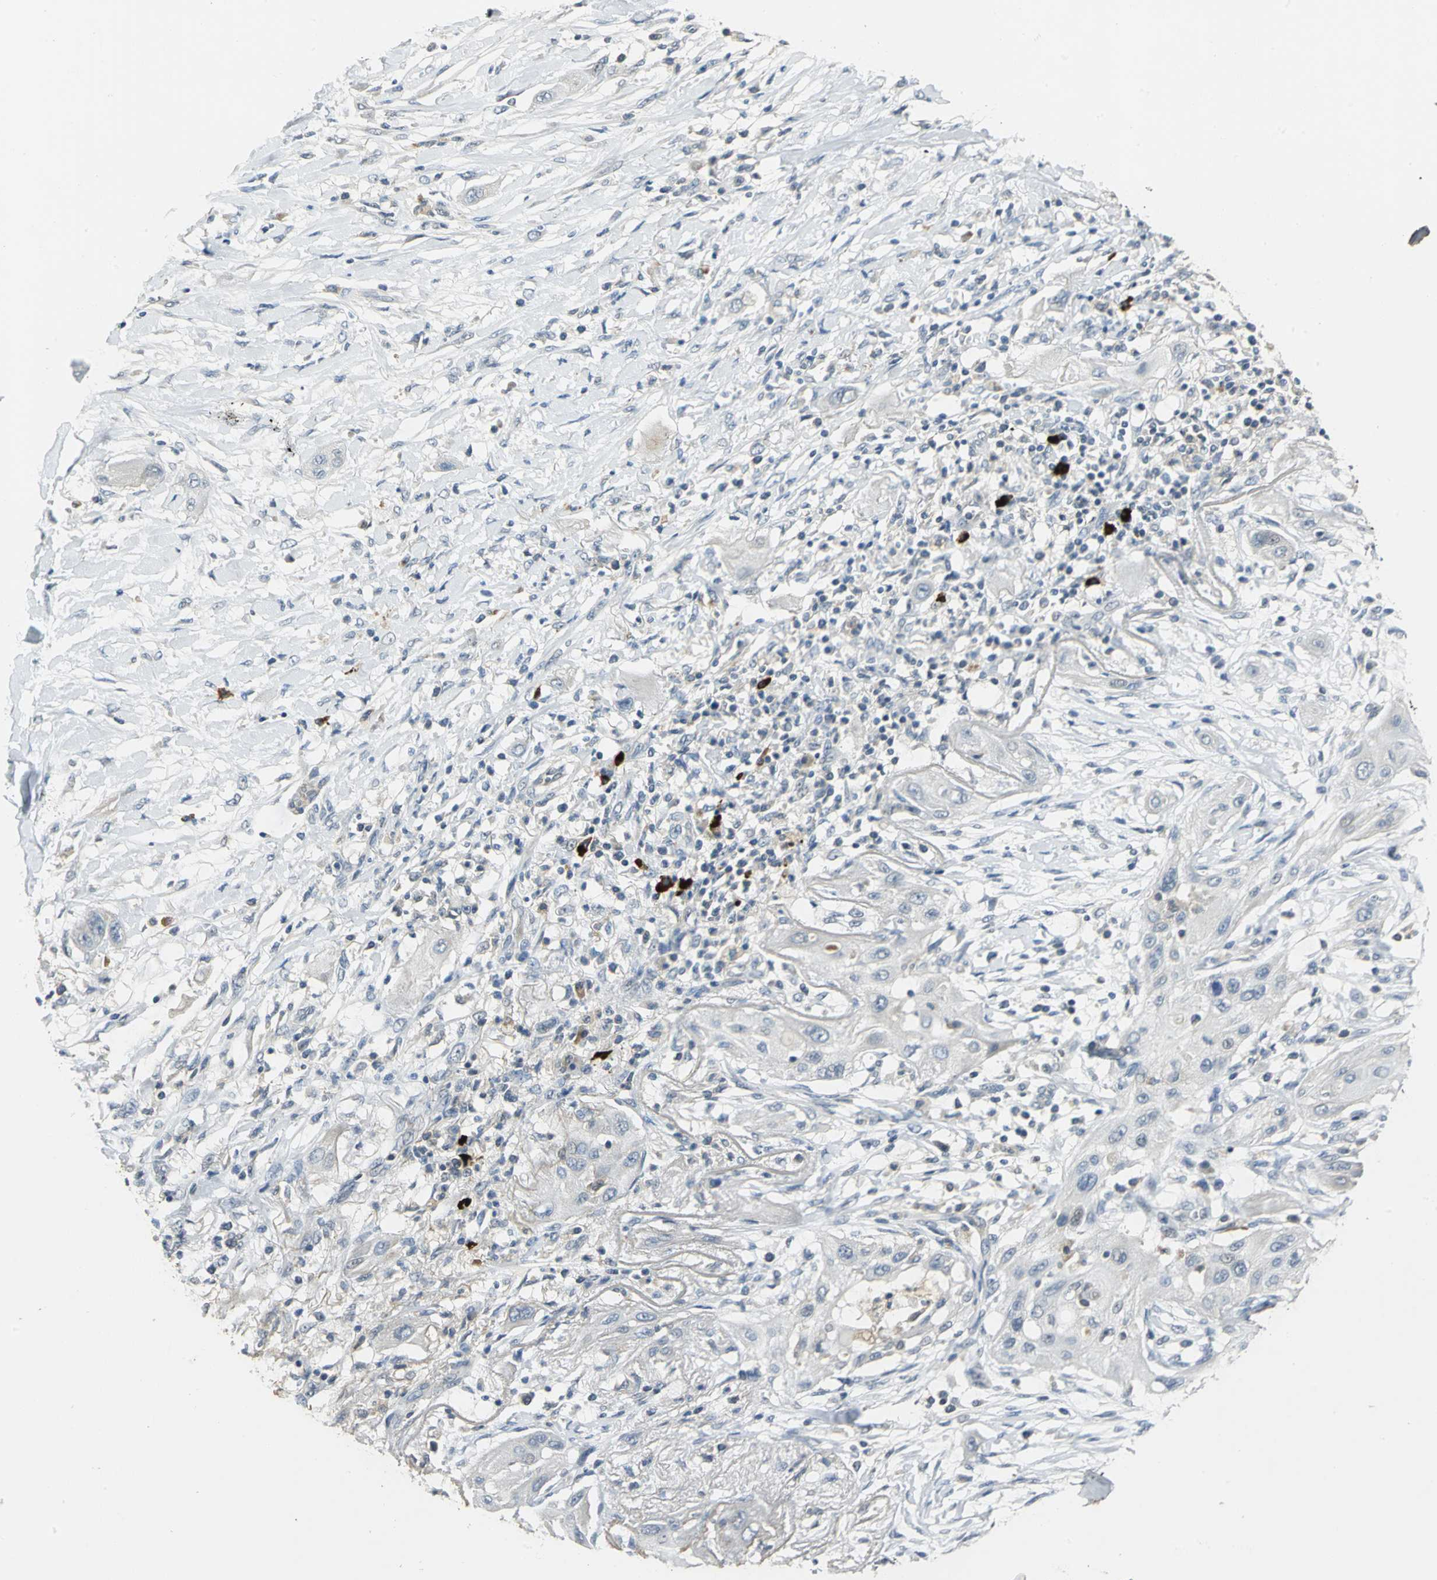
{"staining": {"intensity": "negative", "quantity": "none", "location": "none"}, "tissue": "lung cancer", "cell_type": "Tumor cells", "image_type": "cancer", "snomed": [{"axis": "morphology", "description": "Squamous cell carcinoma, NOS"}, {"axis": "topography", "description": "Lung"}], "caption": "This is a image of IHC staining of squamous cell carcinoma (lung), which shows no positivity in tumor cells. (Stains: DAB (3,3'-diaminobenzidine) immunohistochemistry (IHC) with hematoxylin counter stain, Microscopy: brightfield microscopy at high magnification).", "gene": "PROC", "patient": {"sex": "female", "age": 47}}